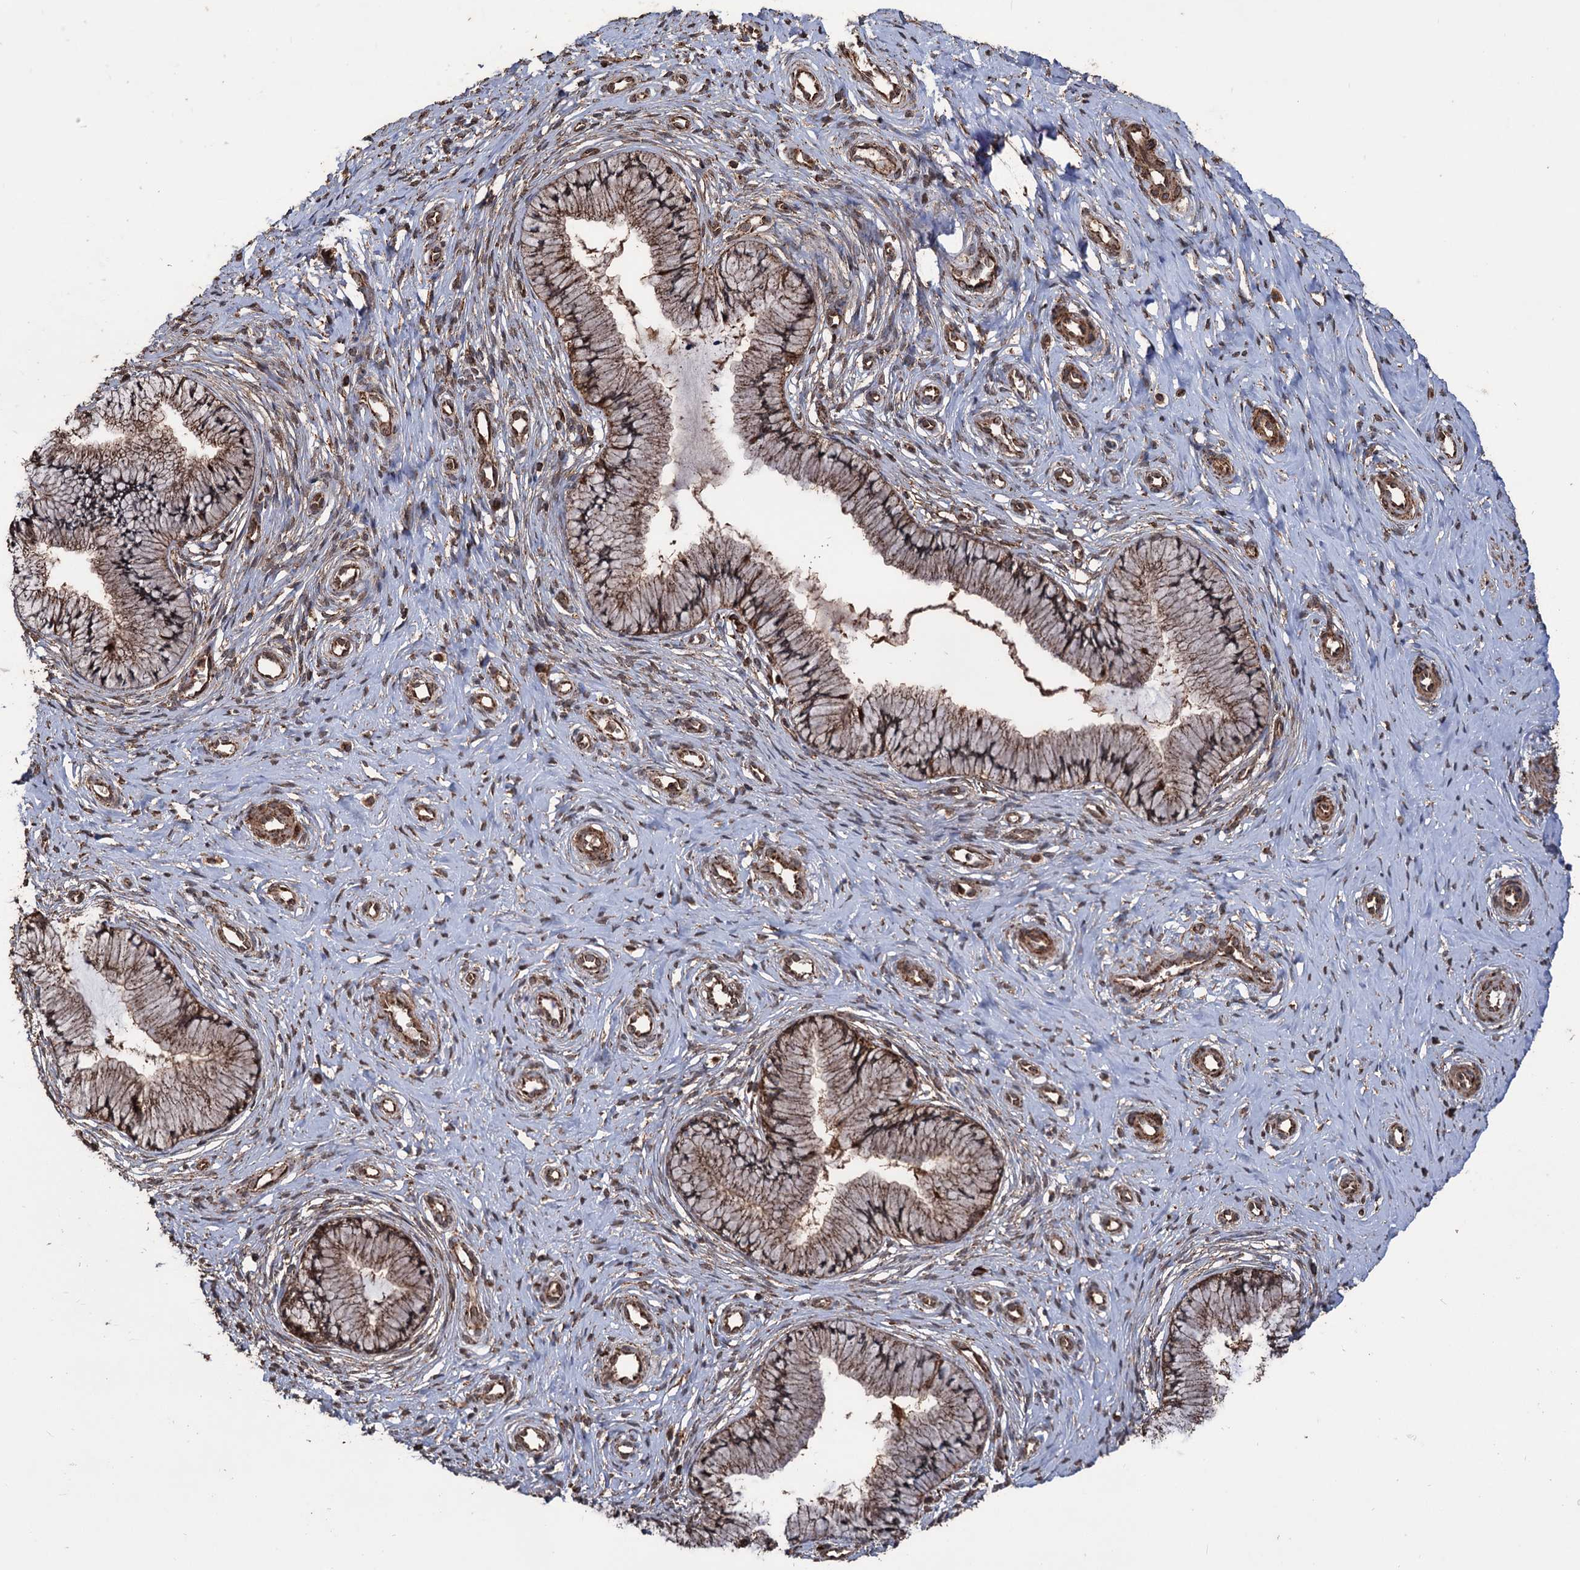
{"staining": {"intensity": "strong", "quantity": ">75%", "location": "cytoplasmic/membranous"}, "tissue": "cervix", "cell_type": "Glandular cells", "image_type": "normal", "snomed": [{"axis": "morphology", "description": "Normal tissue, NOS"}, {"axis": "topography", "description": "Cervix"}], "caption": "A micrograph of cervix stained for a protein shows strong cytoplasmic/membranous brown staining in glandular cells.", "gene": "IPO4", "patient": {"sex": "female", "age": 36}}